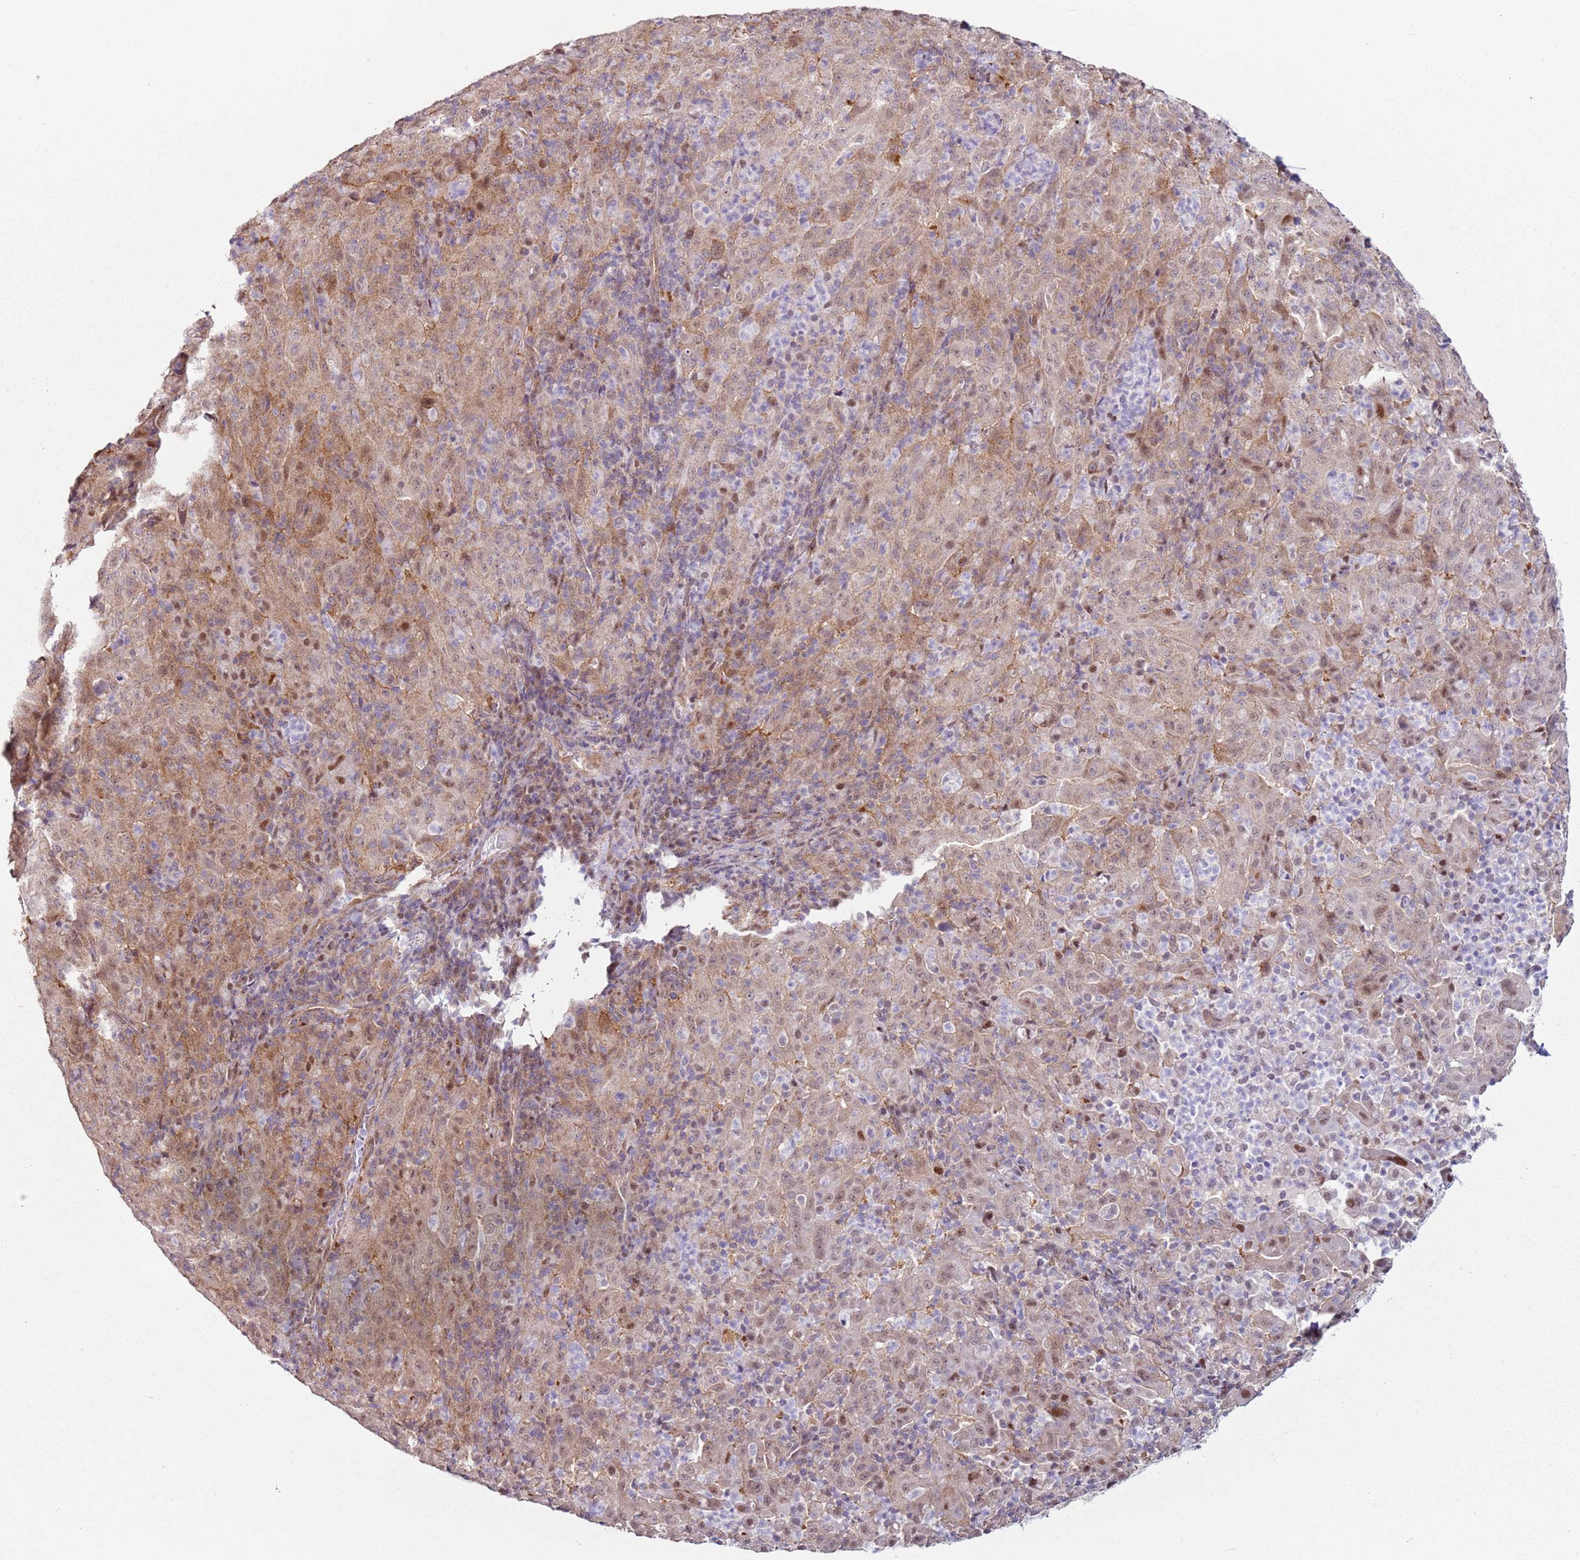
{"staining": {"intensity": "moderate", "quantity": "<25%", "location": "nuclear"}, "tissue": "pancreatic cancer", "cell_type": "Tumor cells", "image_type": "cancer", "snomed": [{"axis": "morphology", "description": "Adenocarcinoma, NOS"}, {"axis": "topography", "description": "Pancreas"}], "caption": "DAB immunohistochemical staining of human pancreatic cancer displays moderate nuclear protein positivity in approximately <25% of tumor cells.", "gene": "PSMD4", "patient": {"sex": "male", "age": 63}}